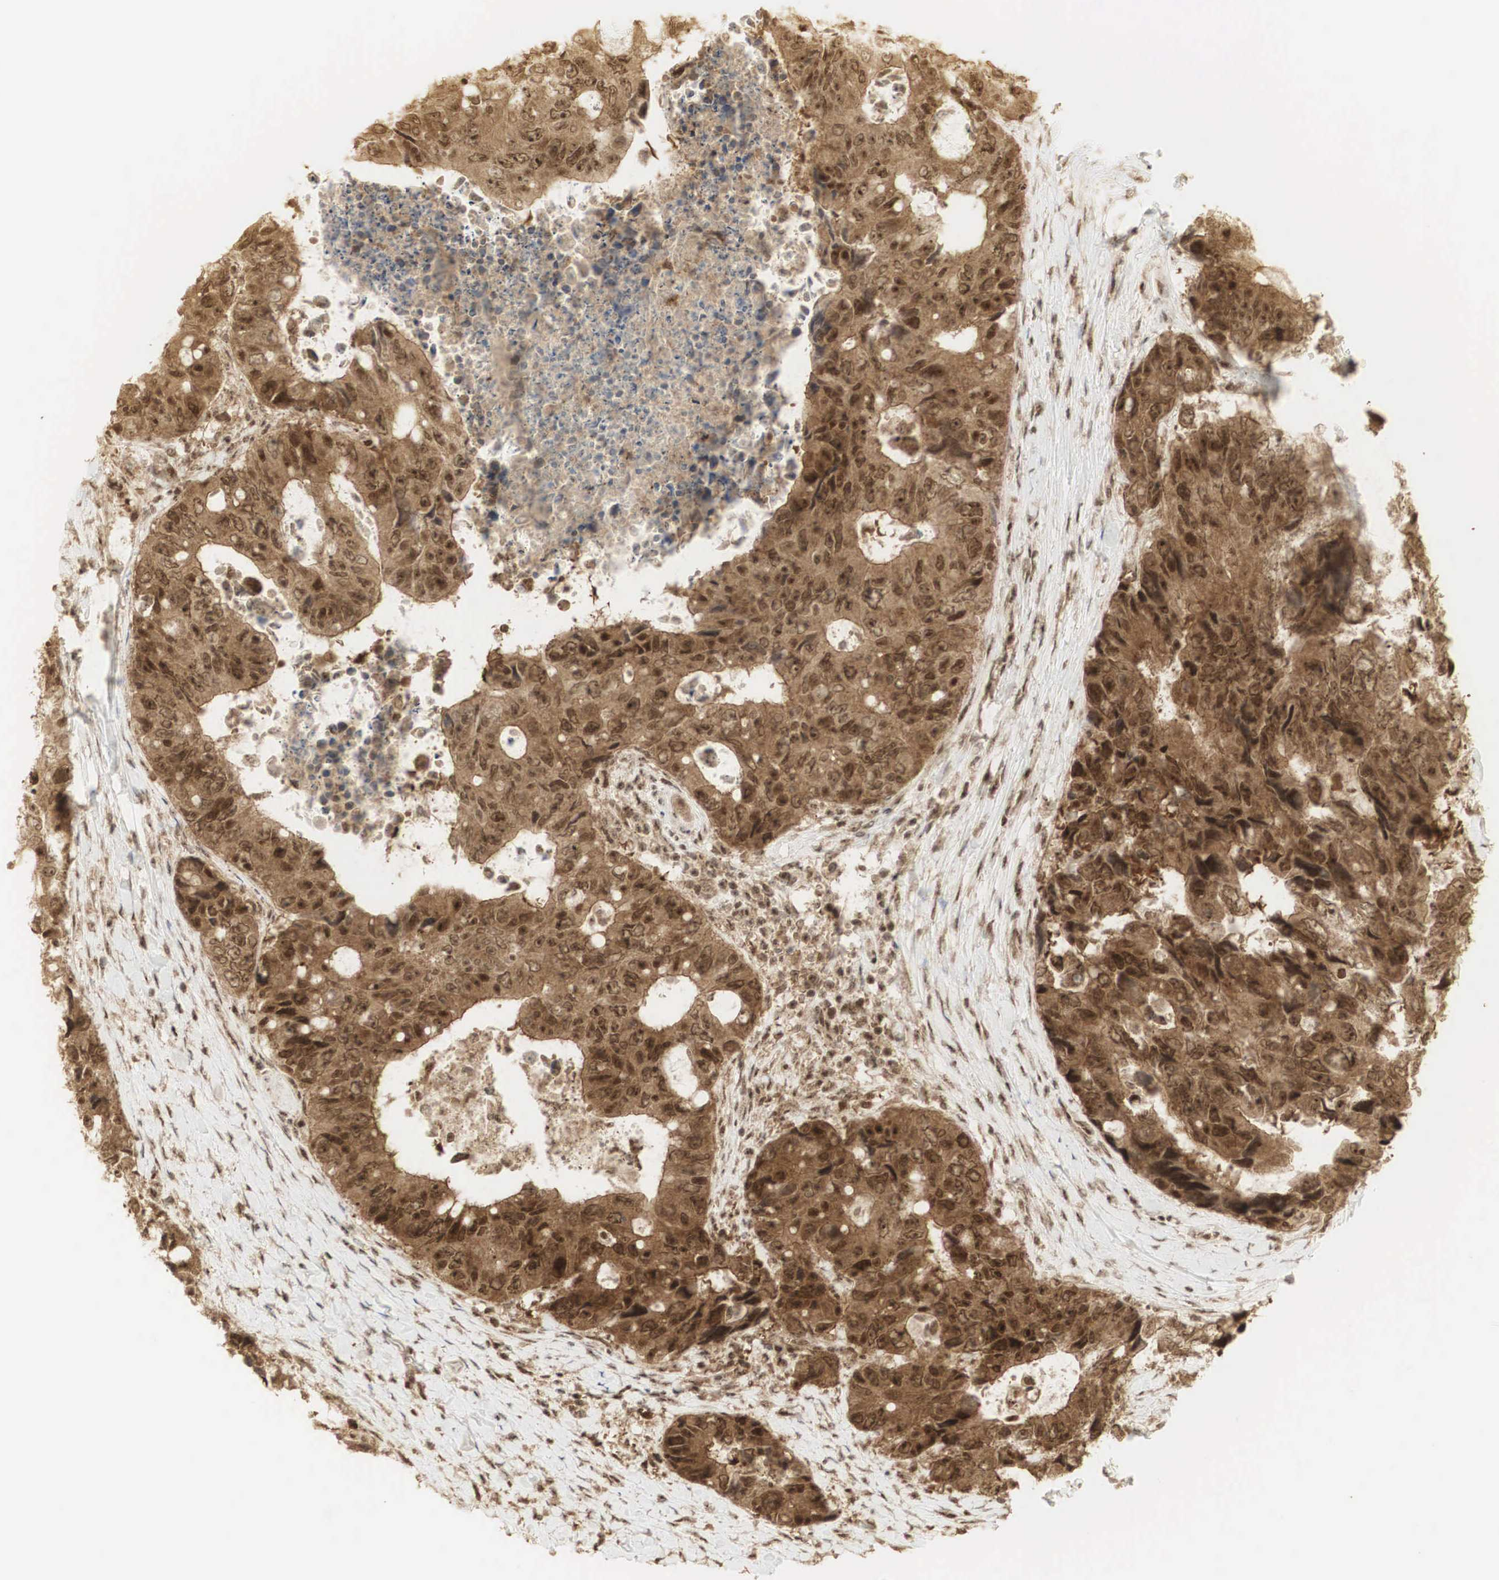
{"staining": {"intensity": "strong", "quantity": ">75%", "location": "cytoplasmic/membranous,nuclear"}, "tissue": "colorectal cancer", "cell_type": "Tumor cells", "image_type": "cancer", "snomed": [{"axis": "morphology", "description": "Adenocarcinoma, NOS"}, {"axis": "topography", "description": "Rectum"}], "caption": "IHC micrograph of neoplastic tissue: human colorectal adenocarcinoma stained using immunohistochemistry (IHC) exhibits high levels of strong protein expression localized specifically in the cytoplasmic/membranous and nuclear of tumor cells, appearing as a cytoplasmic/membranous and nuclear brown color.", "gene": "RNF113A", "patient": {"sex": "female", "age": 67}}